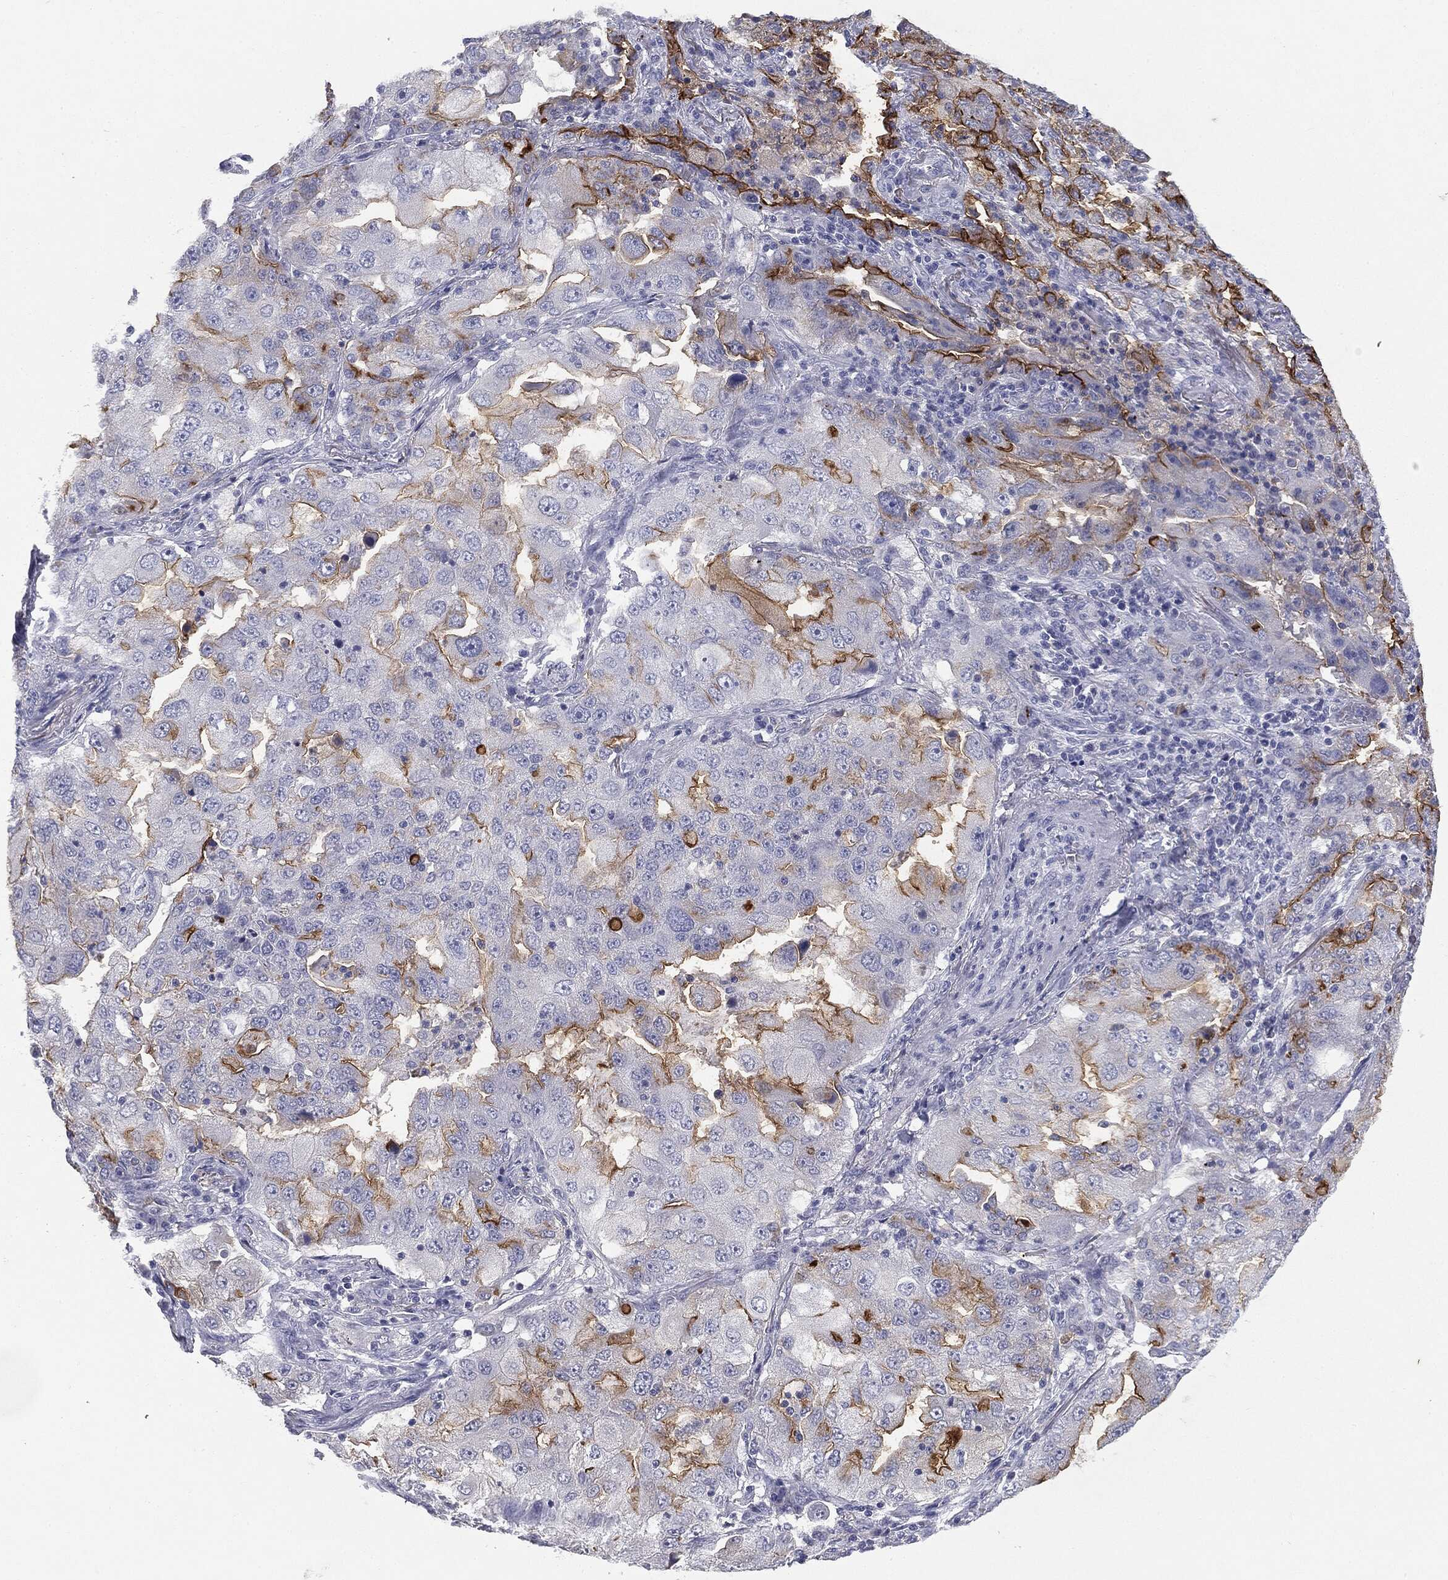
{"staining": {"intensity": "strong", "quantity": "<25%", "location": "cytoplasmic/membranous"}, "tissue": "lung cancer", "cell_type": "Tumor cells", "image_type": "cancer", "snomed": [{"axis": "morphology", "description": "Adenocarcinoma, NOS"}, {"axis": "topography", "description": "Lung"}], "caption": "DAB immunohistochemical staining of human adenocarcinoma (lung) reveals strong cytoplasmic/membranous protein expression in about <25% of tumor cells.", "gene": "MUC1", "patient": {"sex": "female", "age": 61}}